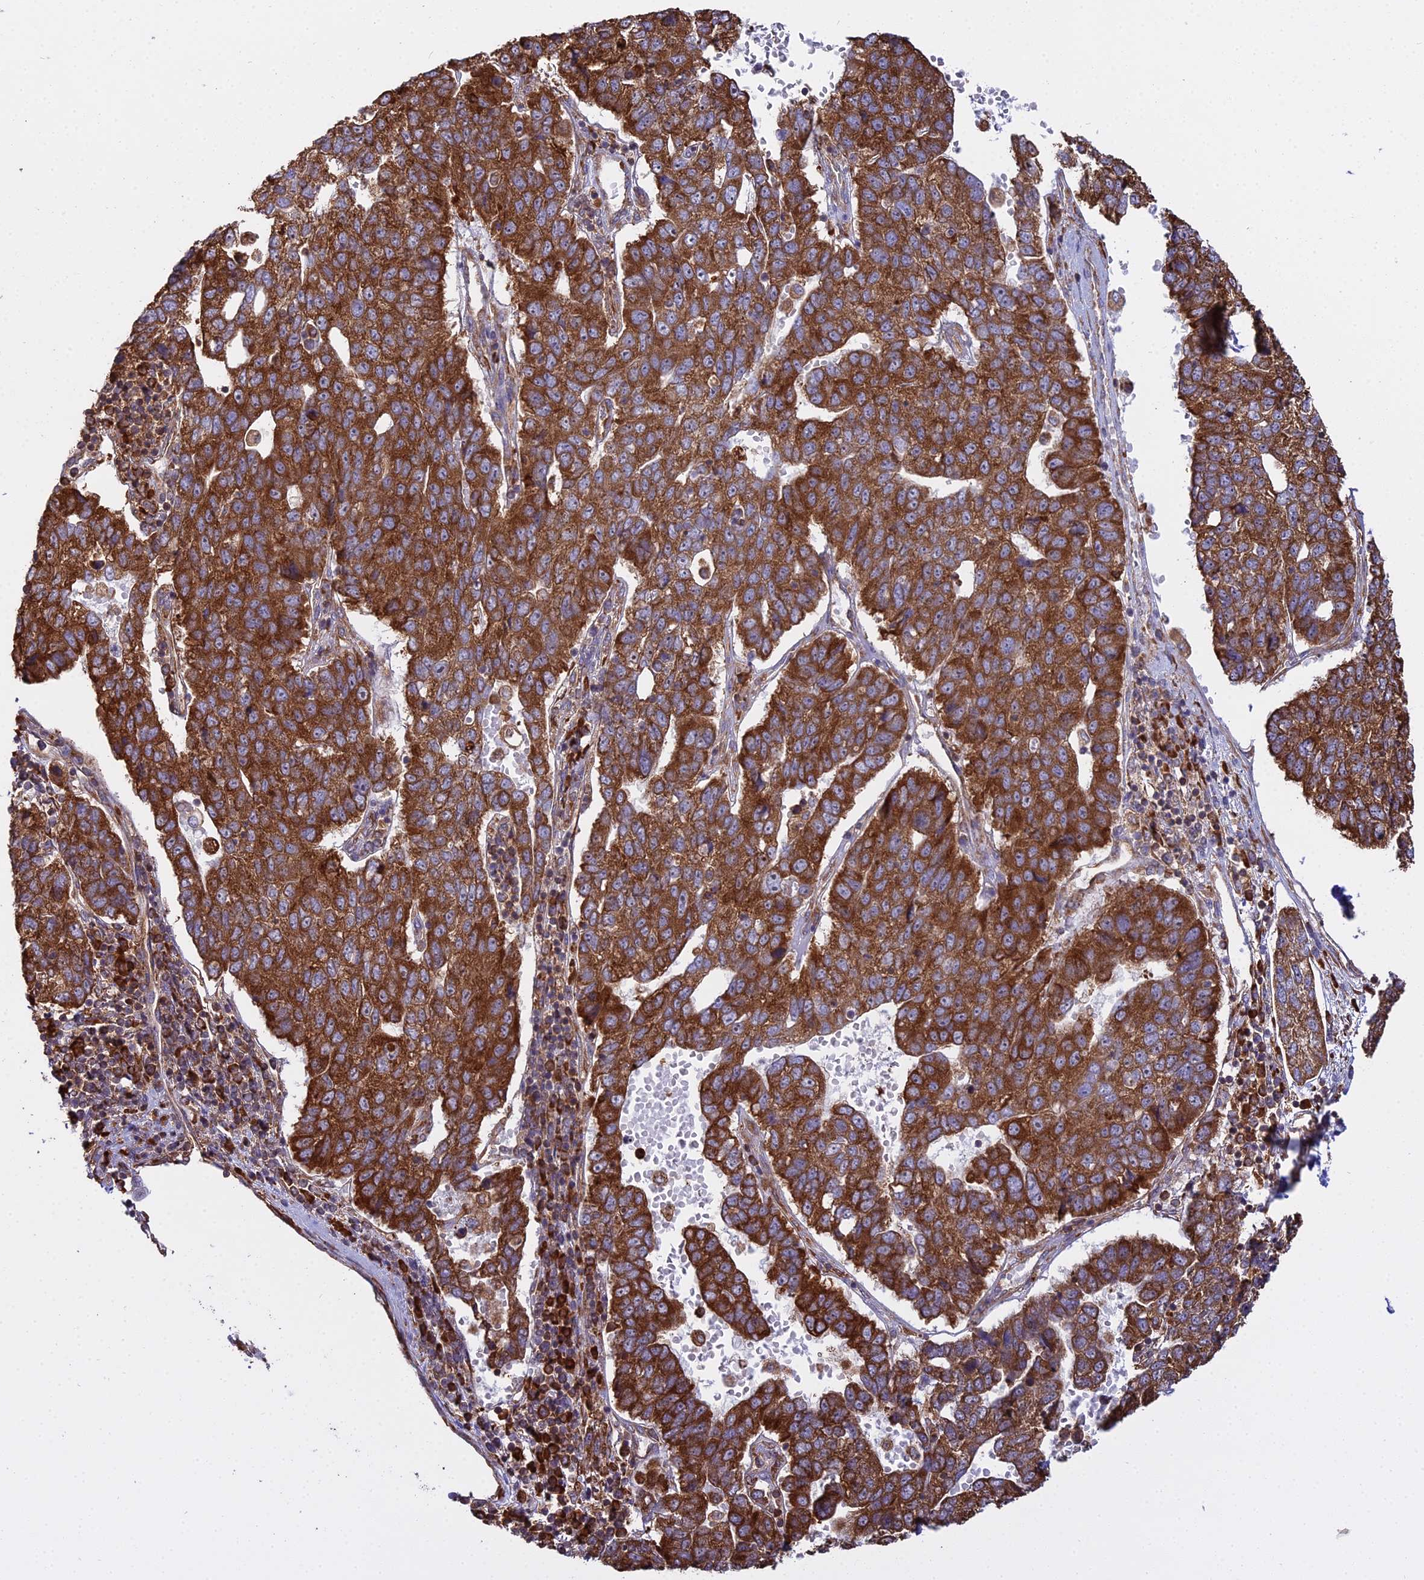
{"staining": {"intensity": "strong", "quantity": ">75%", "location": "cytoplasmic/membranous"}, "tissue": "pancreatic cancer", "cell_type": "Tumor cells", "image_type": "cancer", "snomed": [{"axis": "morphology", "description": "Adenocarcinoma, NOS"}, {"axis": "topography", "description": "Pancreas"}], "caption": "Brown immunohistochemical staining in human adenocarcinoma (pancreatic) displays strong cytoplasmic/membranous staining in about >75% of tumor cells.", "gene": "RPL26", "patient": {"sex": "female", "age": 61}}